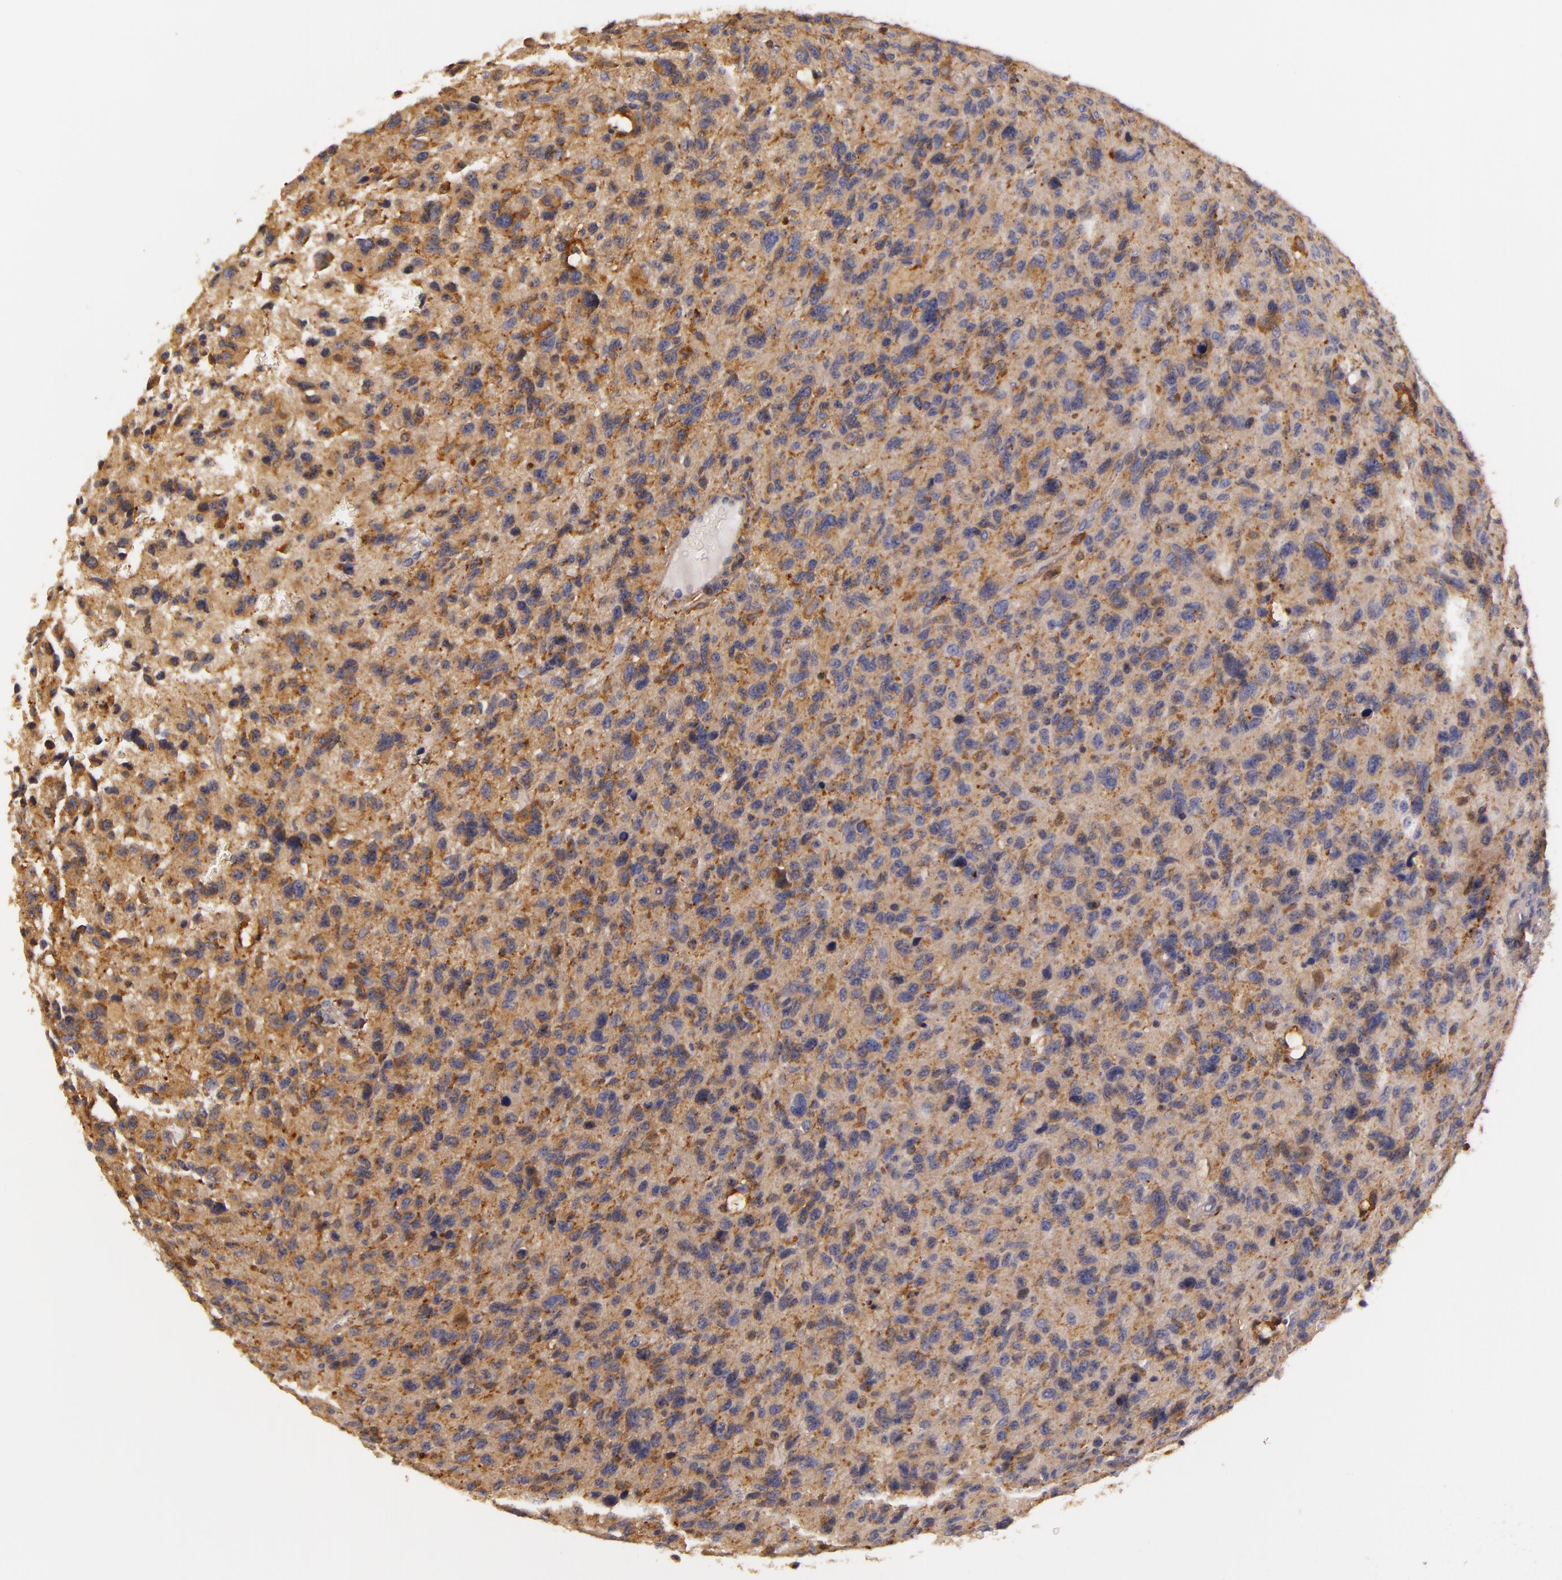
{"staining": {"intensity": "moderate", "quantity": ">75%", "location": "cytoplasmic/membranous"}, "tissue": "glioma", "cell_type": "Tumor cells", "image_type": "cancer", "snomed": [{"axis": "morphology", "description": "Glioma, malignant, High grade"}, {"axis": "topography", "description": "Brain"}], "caption": "IHC histopathology image of human malignant glioma (high-grade) stained for a protein (brown), which demonstrates medium levels of moderate cytoplasmic/membranous staining in about >75% of tumor cells.", "gene": "TOM1", "patient": {"sex": "female", "age": 60}}